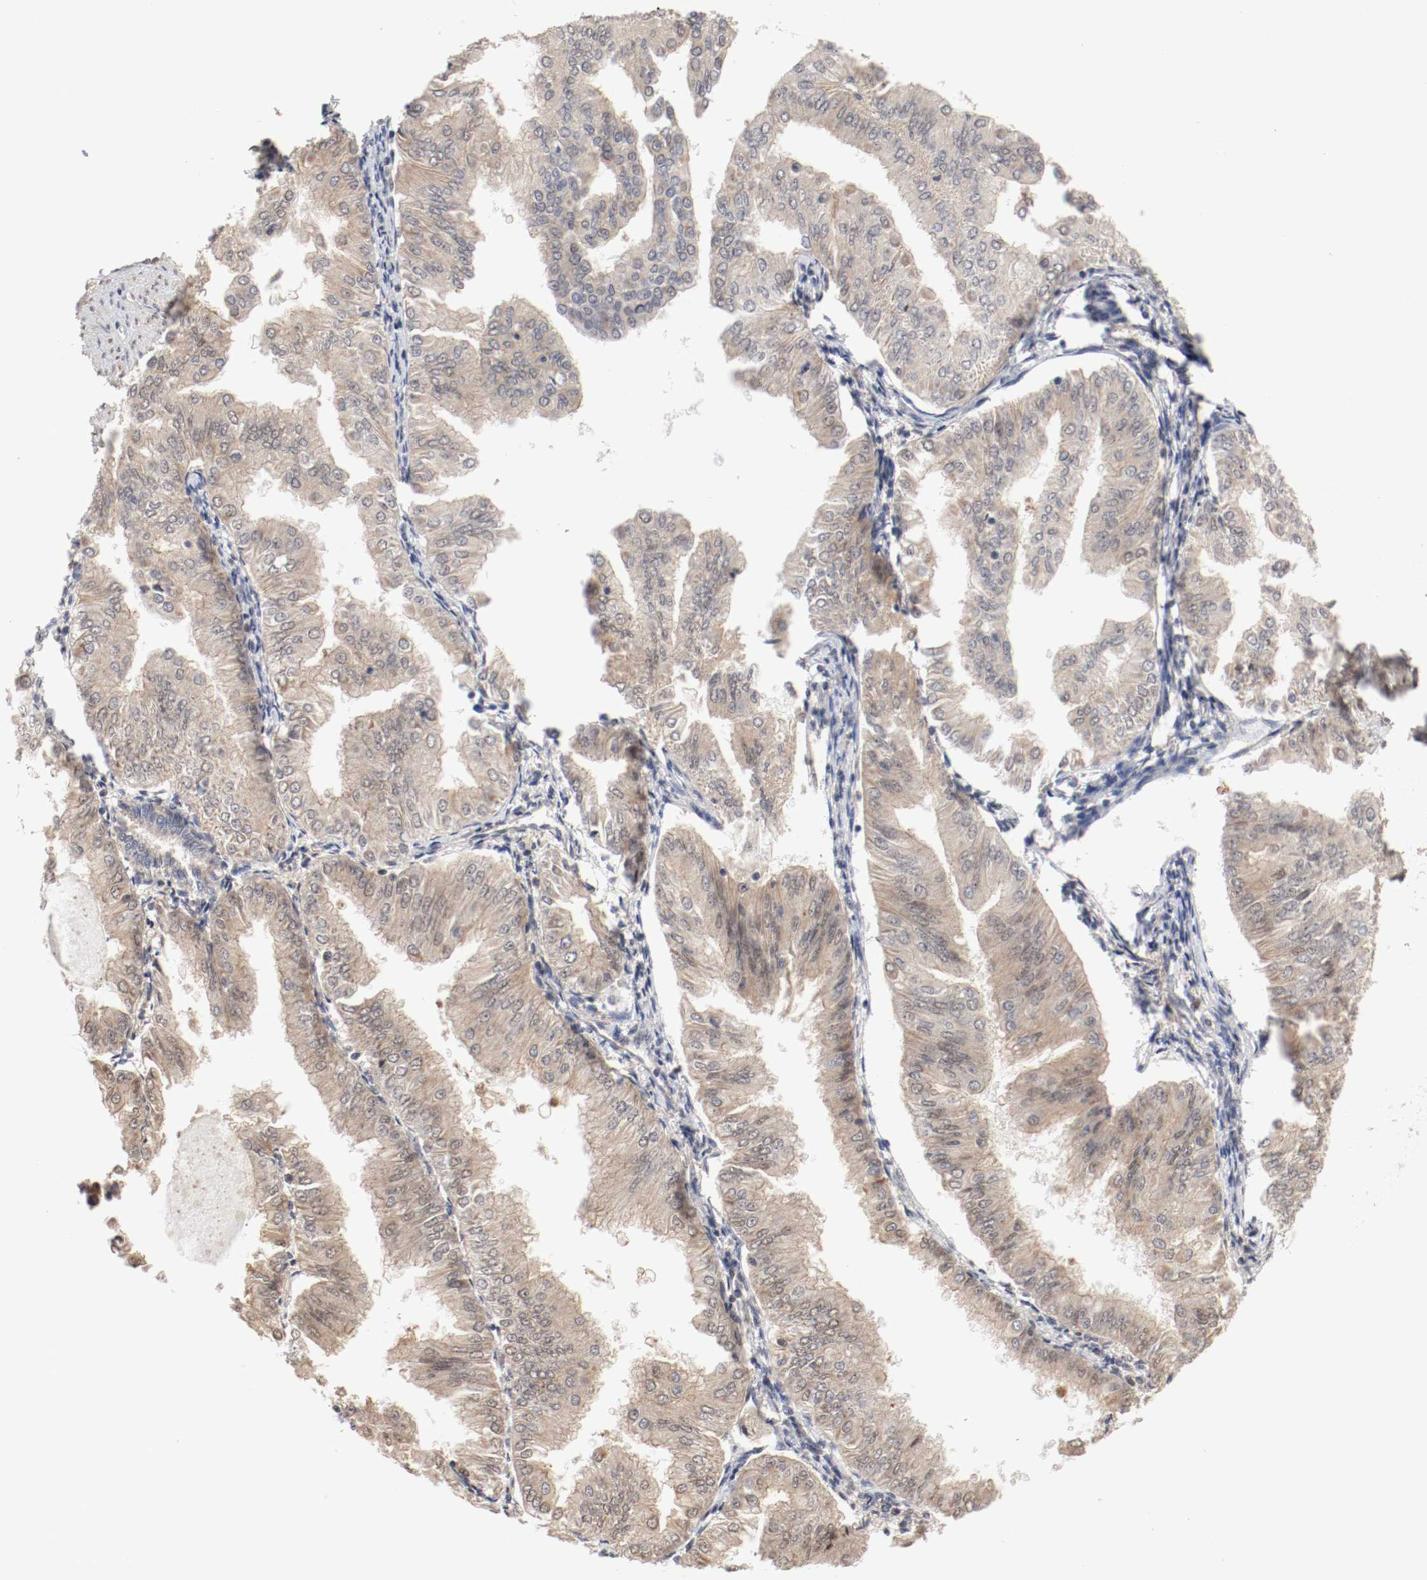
{"staining": {"intensity": "moderate", "quantity": ">75%", "location": "cytoplasmic/membranous"}, "tissue": "endometrial cancer", "cell_type": "Tumor cells", "image_type": "cancer", "snomed": [{"axis": "morphology", "description": "Adenocarcinoma, NOS"}, {"axis": "topography", "description": "Endometrium"}], "caption": "Endometrial cancer (adenocarcinoma) was stained to show a protein in brown. There is medium levels of moderate cytoplasmic/membranous positivity in approximately >75% of tumor cells. (brown staining indicates protein expression, while blue staining denotes nuclei).", "gene": "AFG3L2", "patient": {"sex": "female", "age": 53}}